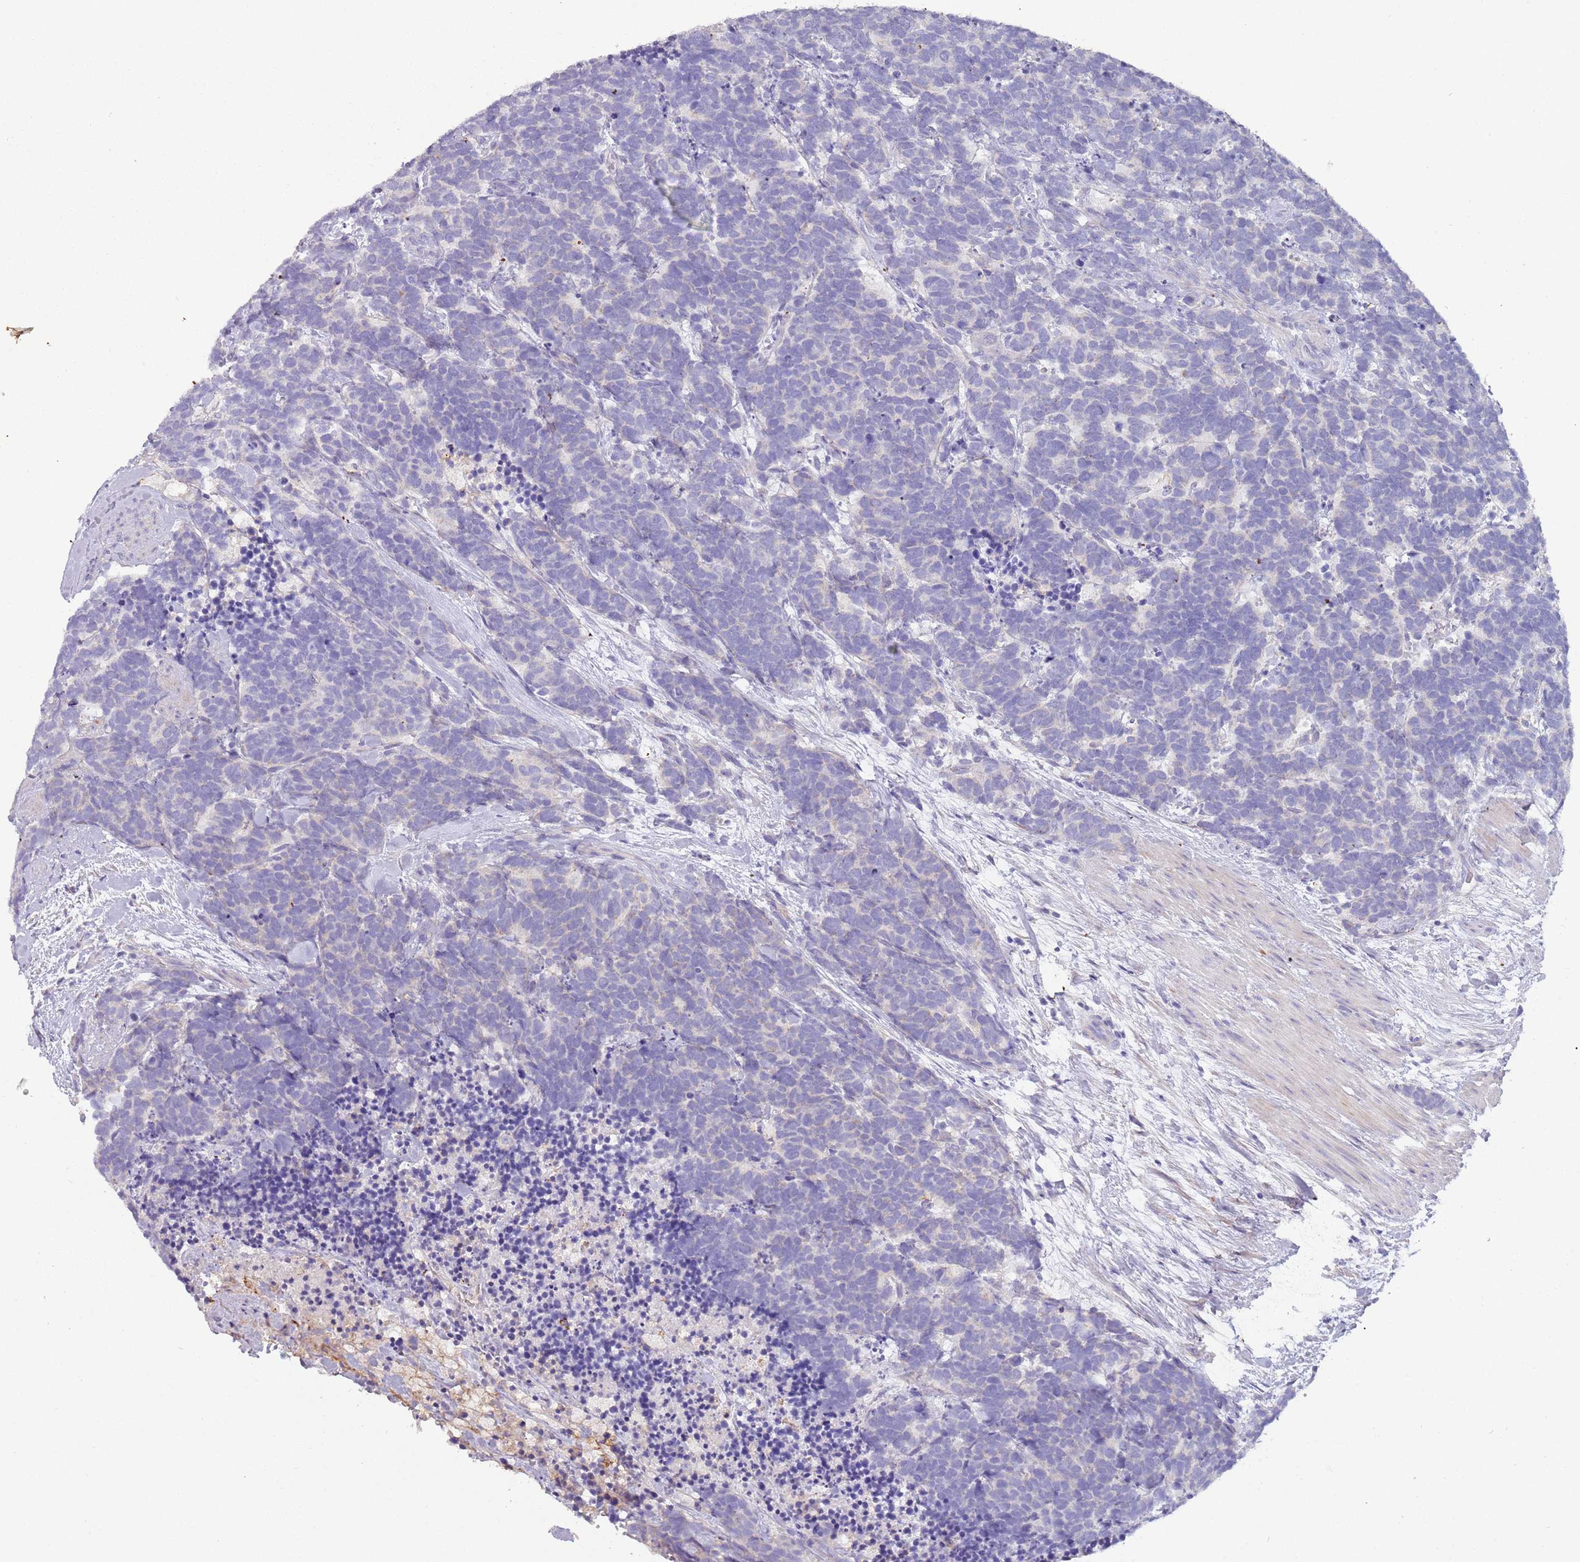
{"staining": {"intensity": "negative", "quantity": "none", "location": "none"}, "tissue": "carcinoid", "cell_type": "Tumor cells", "image_type": "cancer", "snomed": [{"axis": "morphology", "description": "Carcinoma, NOS"}, {"axis": "morphology", "description": "Carcinoid, malignant, NOS"}, {"axis": "topography", "description": "Prostate"}], "caption": "DAB (3,3'-diaminobenzidine) immunohistochemical staining of human carcinoid demonstrates no significant positivity in tumor cells.", "gene": "NBPF3", "patient": {"sex": "male", "age": 57}}